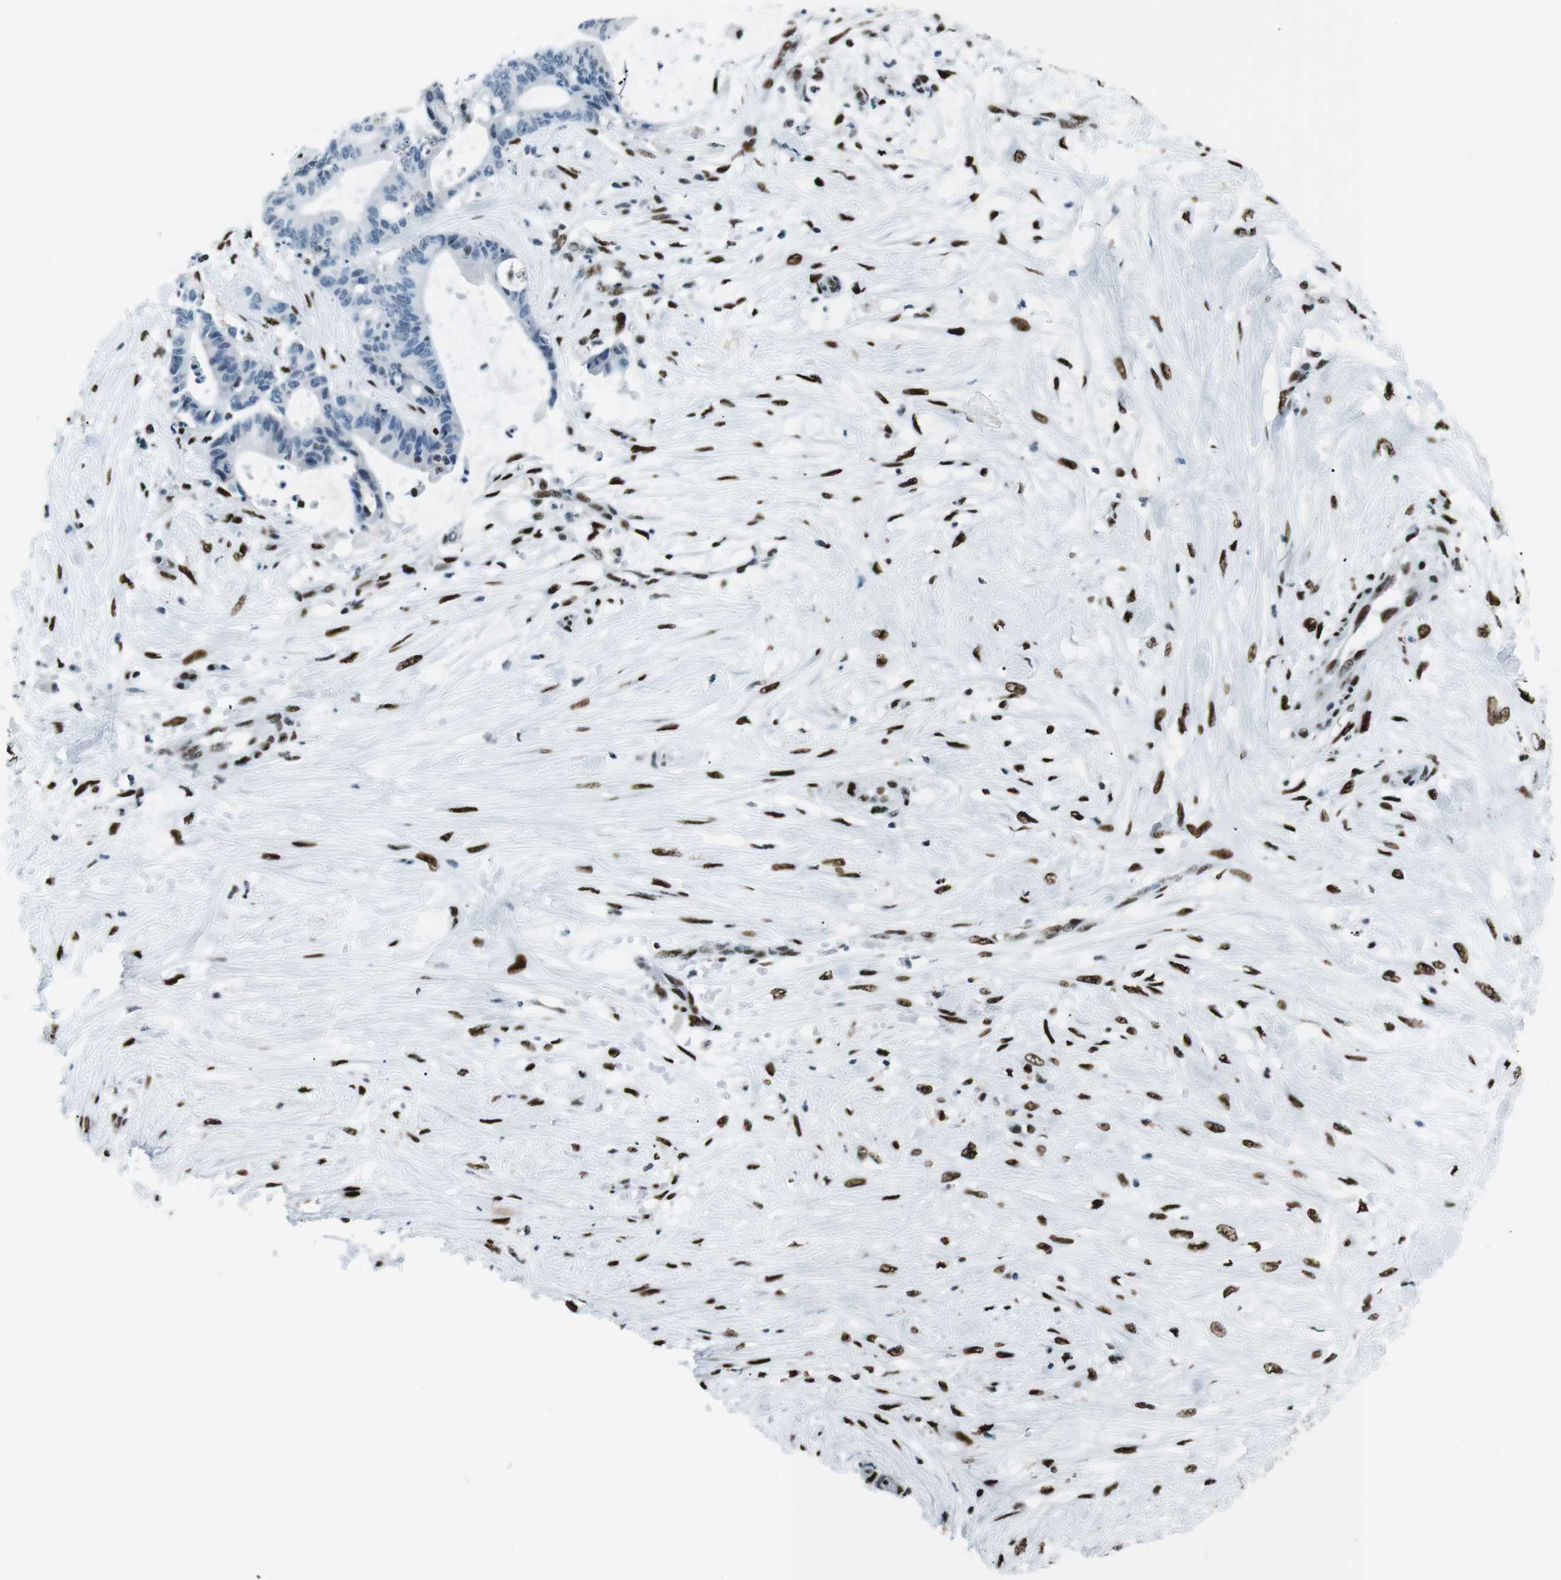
{"staining": {"intensity": "weak", "quantity": "<25%", "location": "nuclear"}, "tissue": "liver cancer", "cell_type": "Tumor cells", "image_type": "cancer", "snomed": [{"axis": "morphology", "description": "Cholangiocarcinoma"}, {"axis": "topography", "description": "Liver"}], "caption": "IHC of cholangiocarcinoma (liver) shows no staining in tumor cells.", "gene": "PML", "patient": {"sex": "female", "age": 73}}